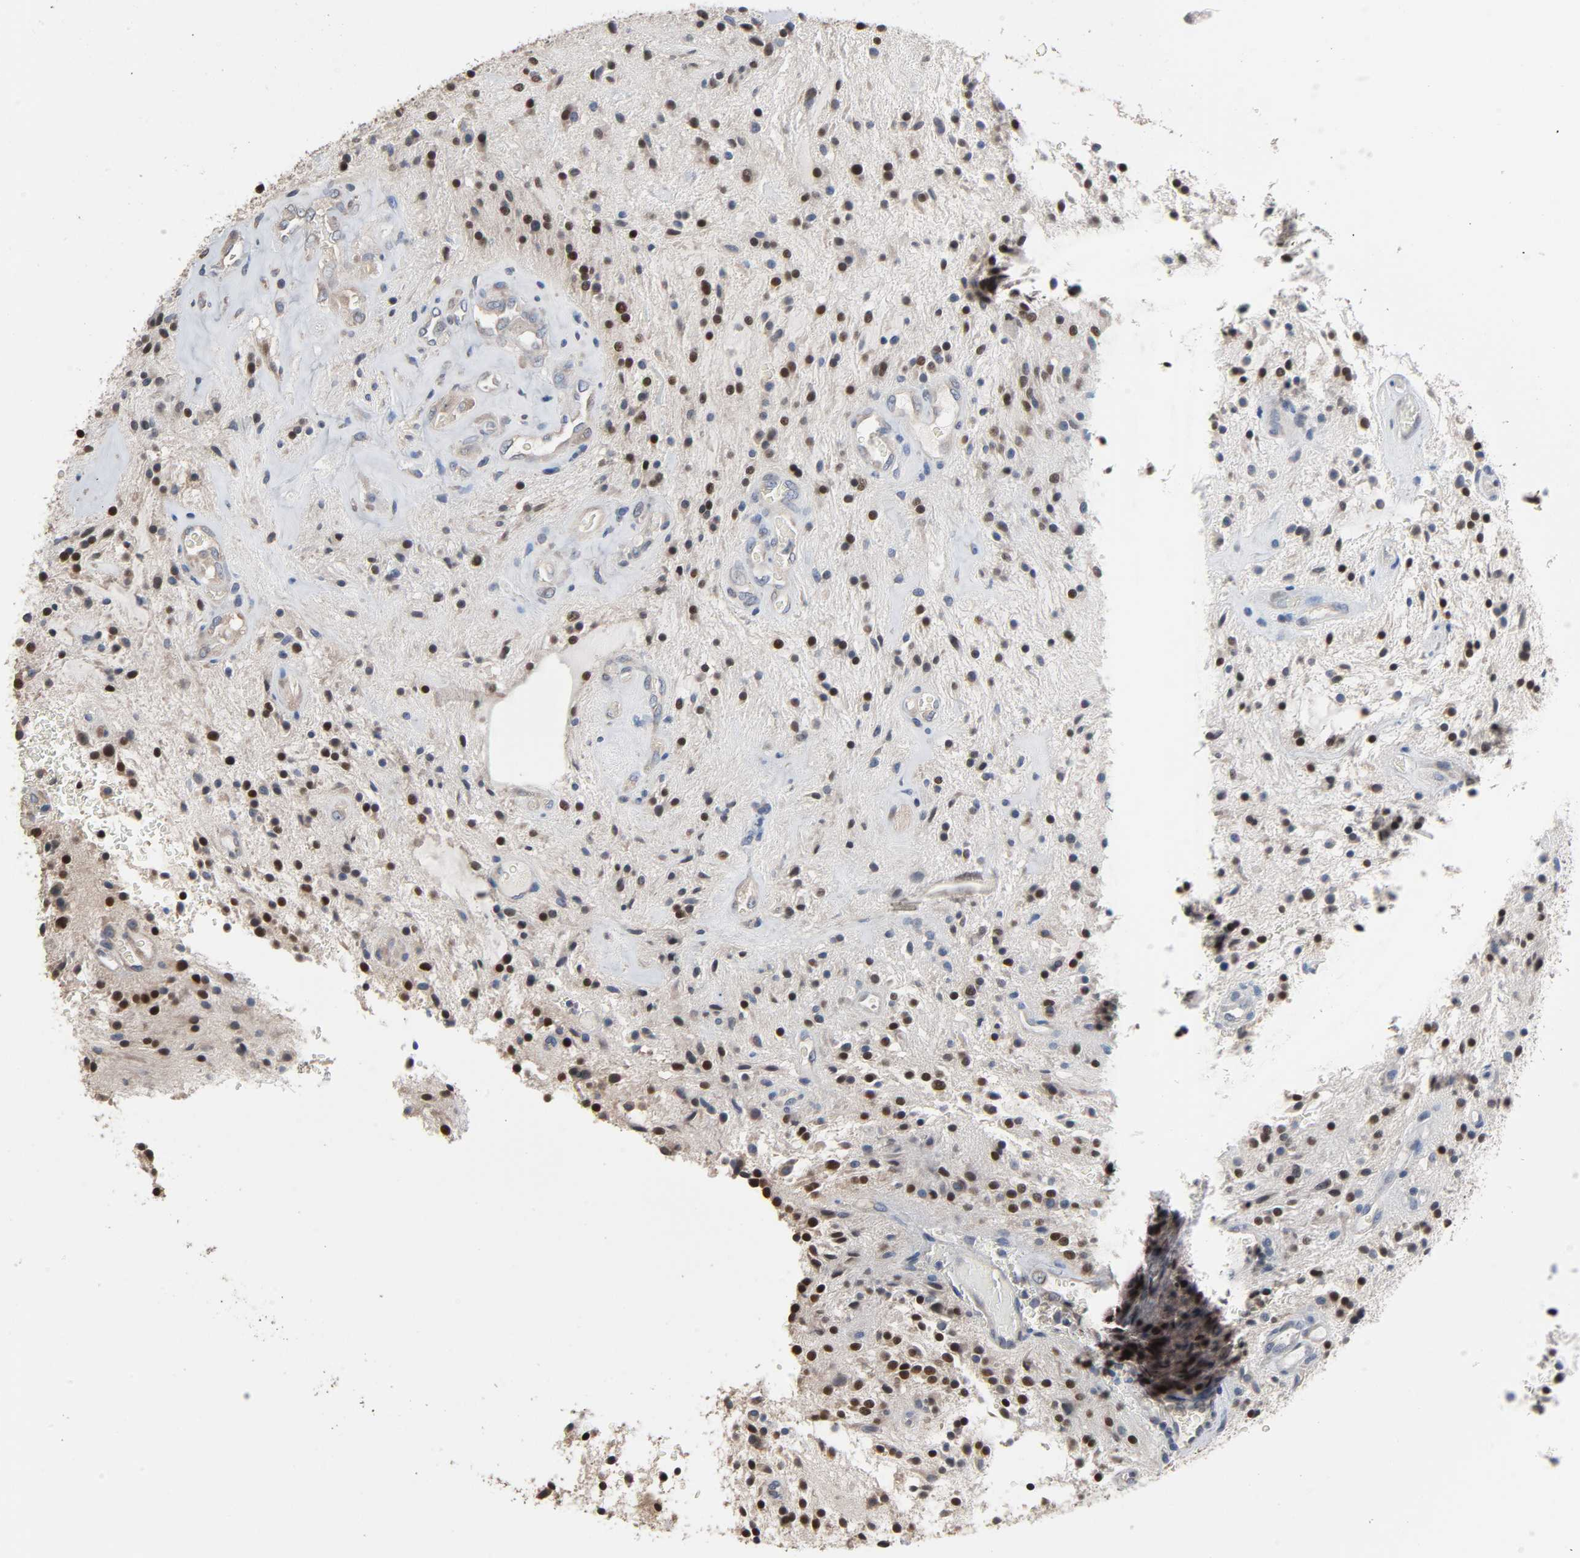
{"staining": {"intensity": "strong", "quantity": ">75%", "location": "nuclear"}, "tissue": "glioma", "cell_type": "Tumor cells", "image_type": "cancer", "snomed": [{"axis": "morphology", "description": "Glioma, malignant, NOS"}, {"axis": "topography", "description": "Cerebellum"}], "caption": "Glioma (malignant) stained with immunohistochemistry exhibits strong nuclear positivity in about >75% of tumor cells. The protein of interest is shown in brown color, while the nuclei are stained blue.", "gene": "SOX6", "patient": {"sex": "female", "age": 10}}